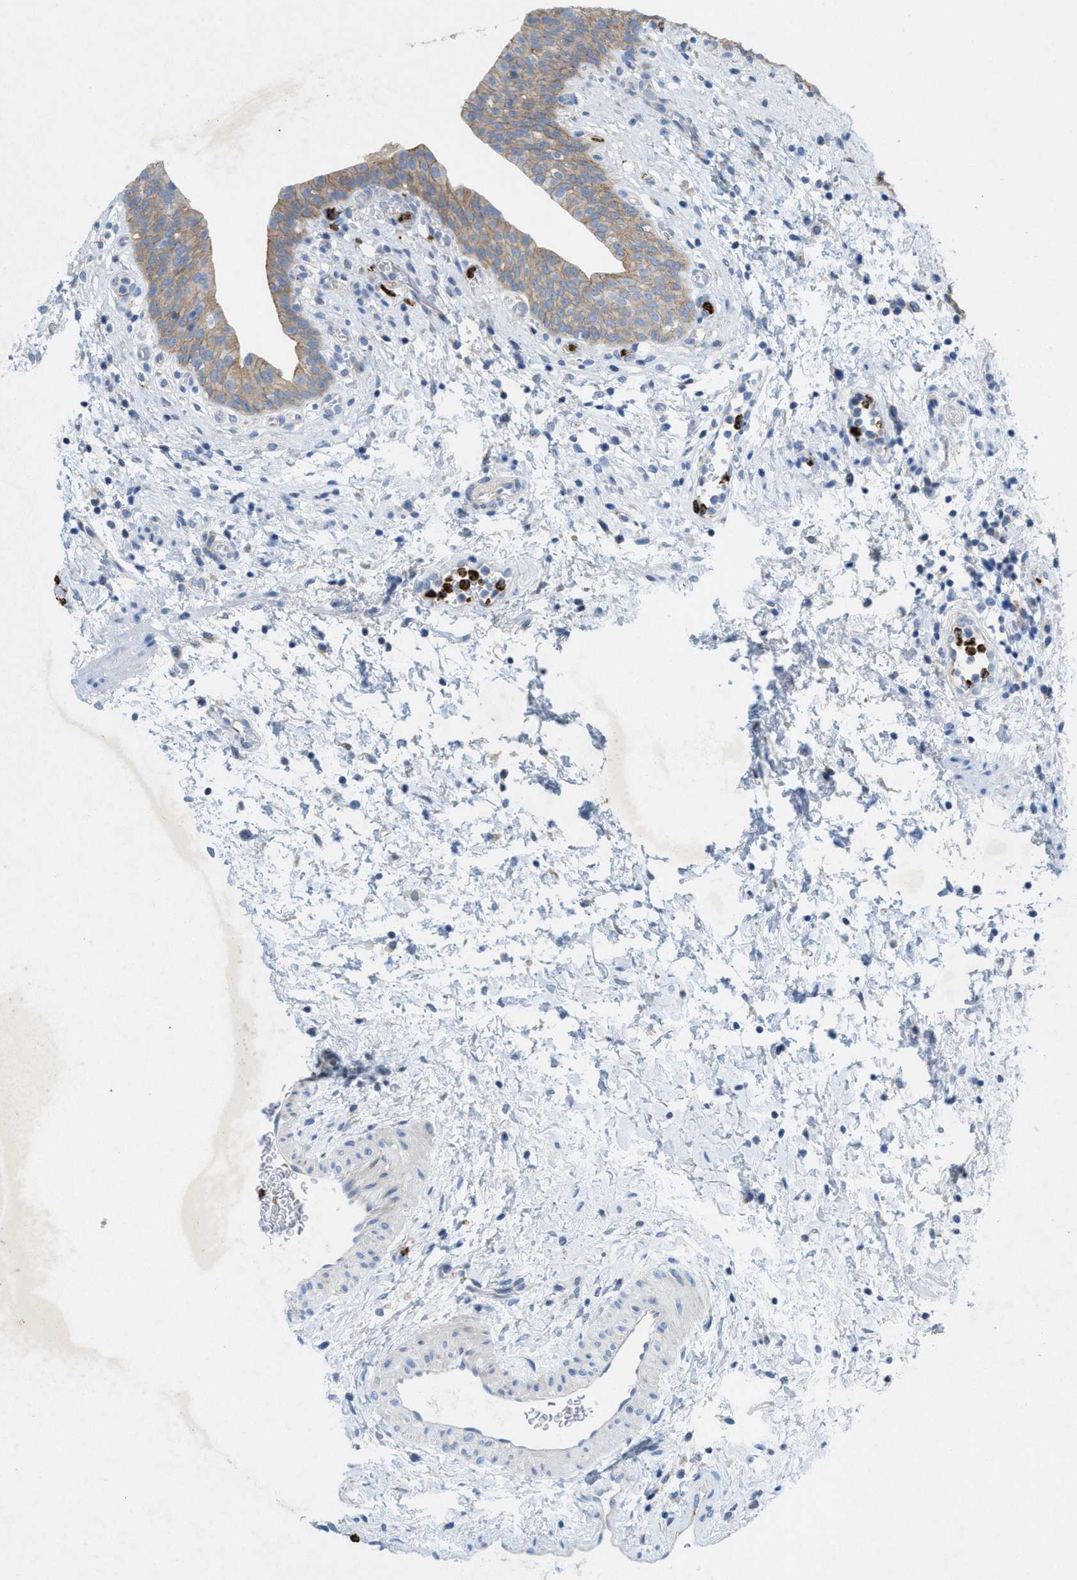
{"staining": {"intensity": "weak", "quantity": "25%-75%", "location": "cytoplasmic/membranous"}, "tissue": "urinary bladder", "cell_type": "Urothelial cells", "image_type": "normal", "snomed": [{"axis": "morphology", "description": "Normal tissue, NOS"}, {"axis": "topography", "description": "Urinary bladder"}], "caption": "Urinary bladder stained with immunohistochemistry exhibits weak cytoplasmic/membranous staining in approximately 25%-75% of urothelial cells. (Stains: DAB (3,3'-diaminobenzidine) in brown, nuclei in blue, Microscopy: brightfield microscopy at high magnification).", "gene": "CKLF", "patient": {"sex": "male", "age": 37}}